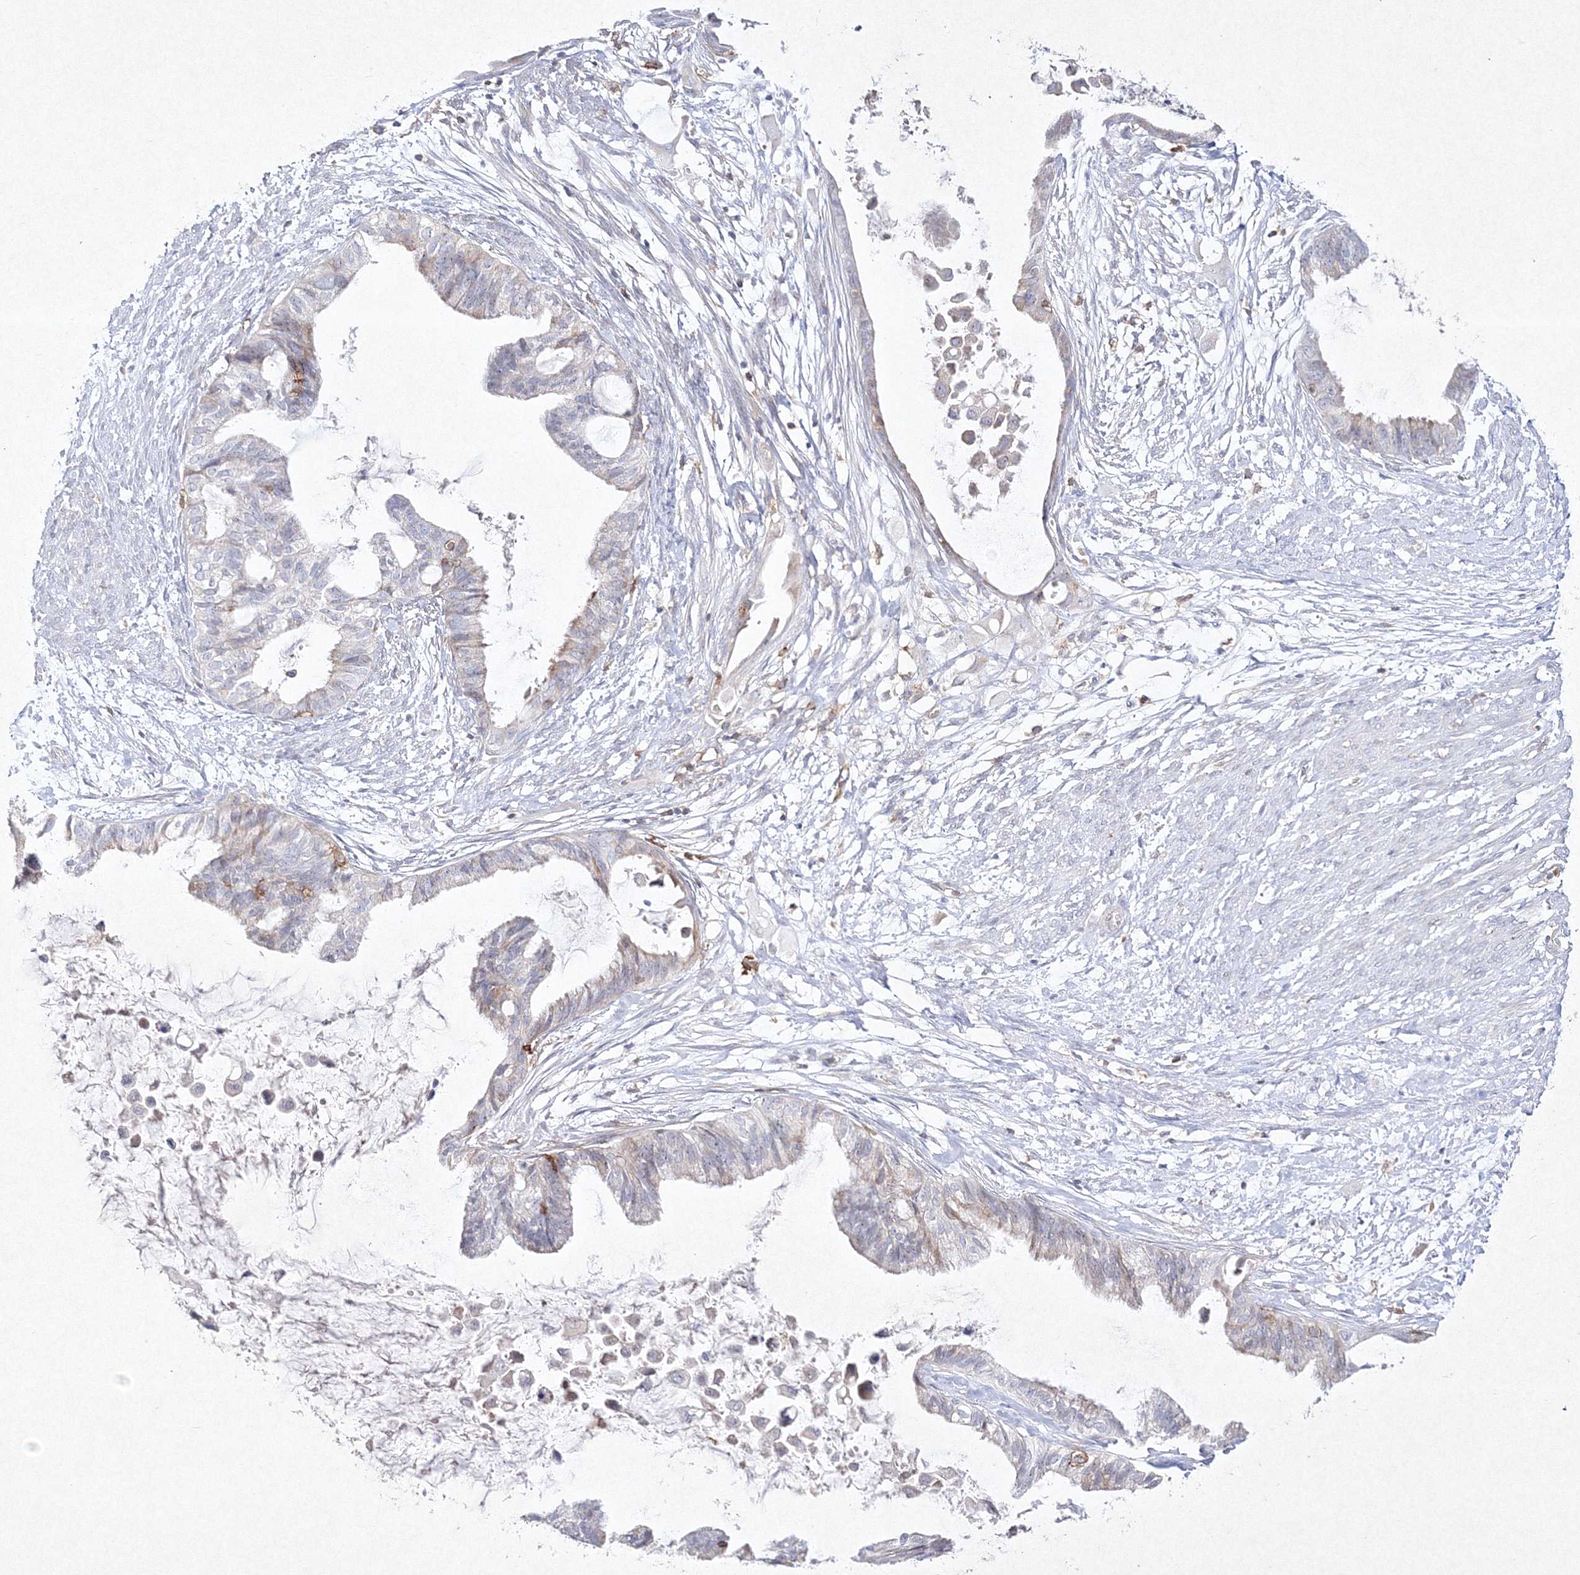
{"staining": {"intensity": "negative", "quantity": "none", "location": "none"}, "tissue": "cervical cancer", "cell_type": "Tumor cells", "image_type": "cancer", "snomed": [{"axis": "morphology", "description": "Normal tissue, NOS"}, {"axis": "morphology", "description": "Adenocarcinoma, NOS"}, {"axis": "topography", "description": "Cervix"}, {"axis": "topography", "description": "Endometrium"}], "caption": "Immunohistochemical staining of cervical adenocarcinoma shows no significant positivity in tumor cells. Brightfield microscopy of immunohistochemistry (IHC) stained with DAB (3,3'-diaminobenzidine) (brown) and hematoxylin (blue), captured at high magnification.", "gene": "HCST", "patient": {"sex": "female", "age": 86}}